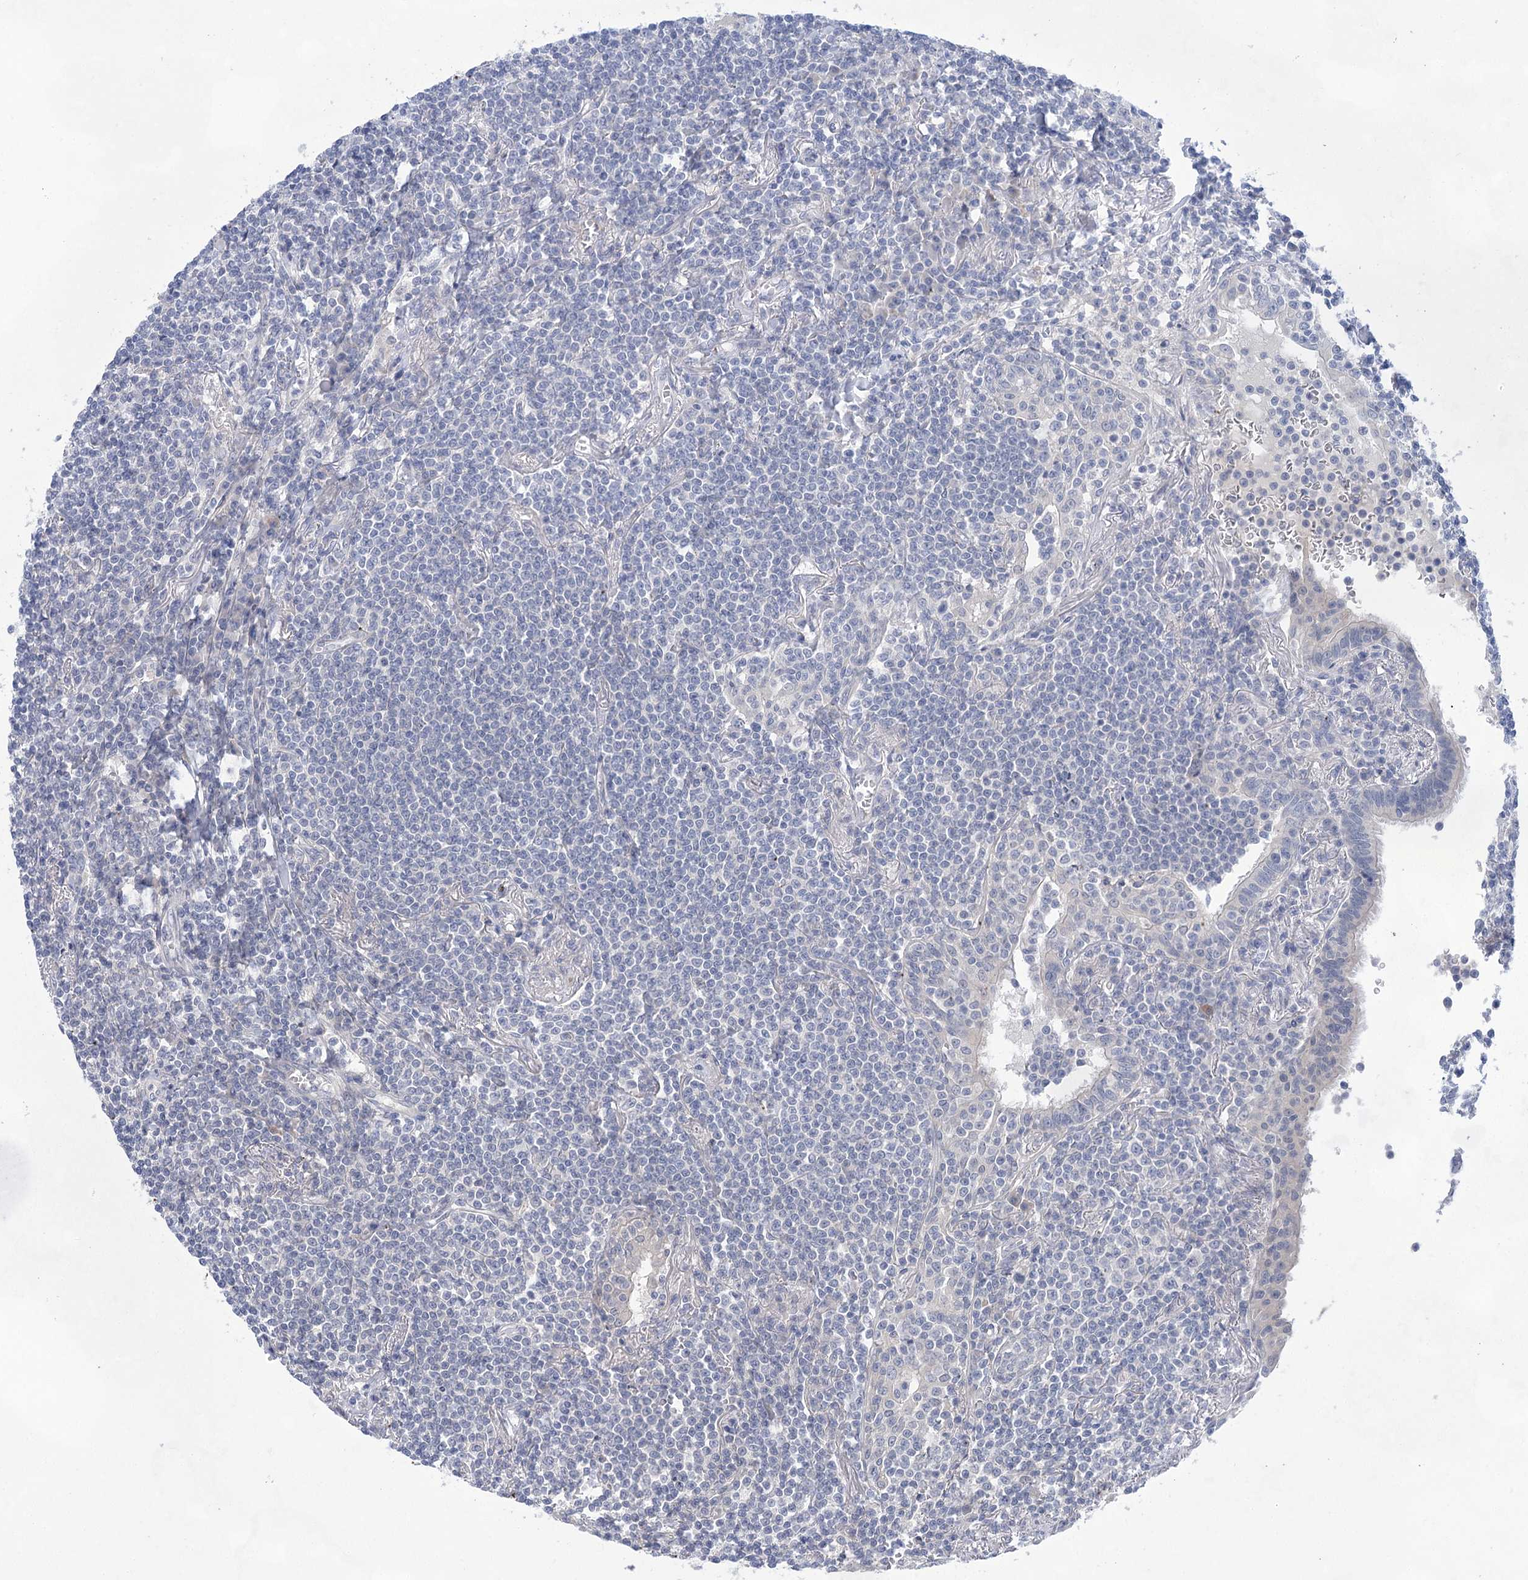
{"staining": {"intensity": "negative", "quantity": "none", "location": "none"}, "tissue": "lymphoma", "cell_type": "Tumor cells", "image_type": "cancer", "snomed": [{"axis": "morphology", "description": "Malignant lymphoma, non-Hodgkin's type, Low grade"}, {"axis": "topography", "description": "Lung"}], "caption": "DAB immunohistochemical staining of lymphoma exhibits no significant staining in tumor cells. (DAB IHC visualized using brightfield microscopy, high magnification).", "gene": "LALBA", "patient": {"sex": "female", "age": 71}}